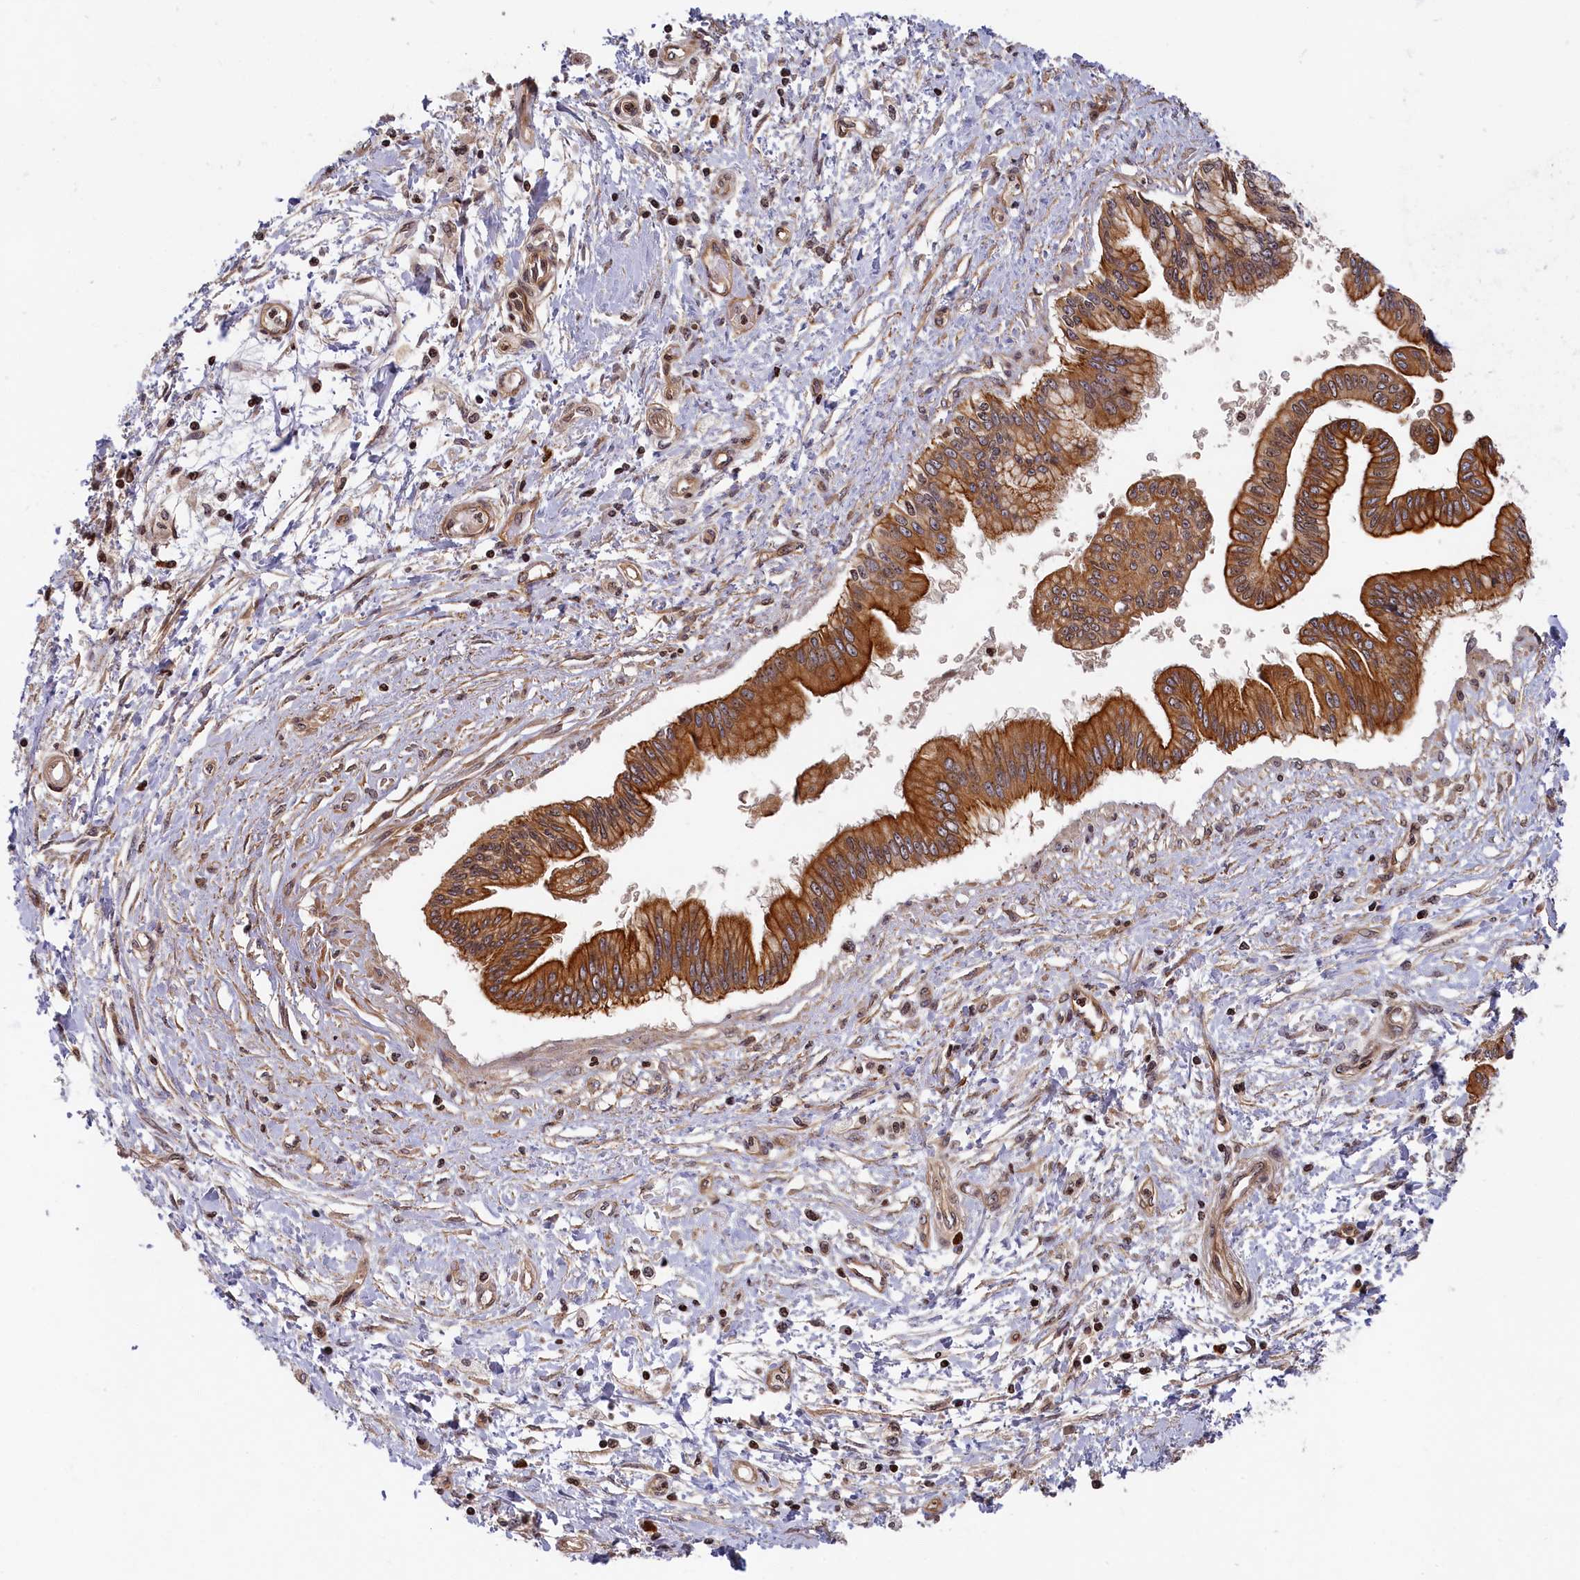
{"staining": {"intensity": "moderate", "quantity": ">75%", "location": "cytoplasmic/membranous"}, "tissue": "pancreatic cancer", "cell_type": "Tumor cells", "image_type": "cancer", "snomed": [{"axis": "morphology", "description": "Adenocarcinoma, NOS"}, {"axis": "topography", "description": "Pancreas"}], "caption": "Protein staining of adenocarcinoma (pancreatic) tissue reveals moderate cytoplasmic/membranous positivity in about >75% of tumor cells.", "gene": "CEP44", "patient": {"sex": "male", "age": 46}}